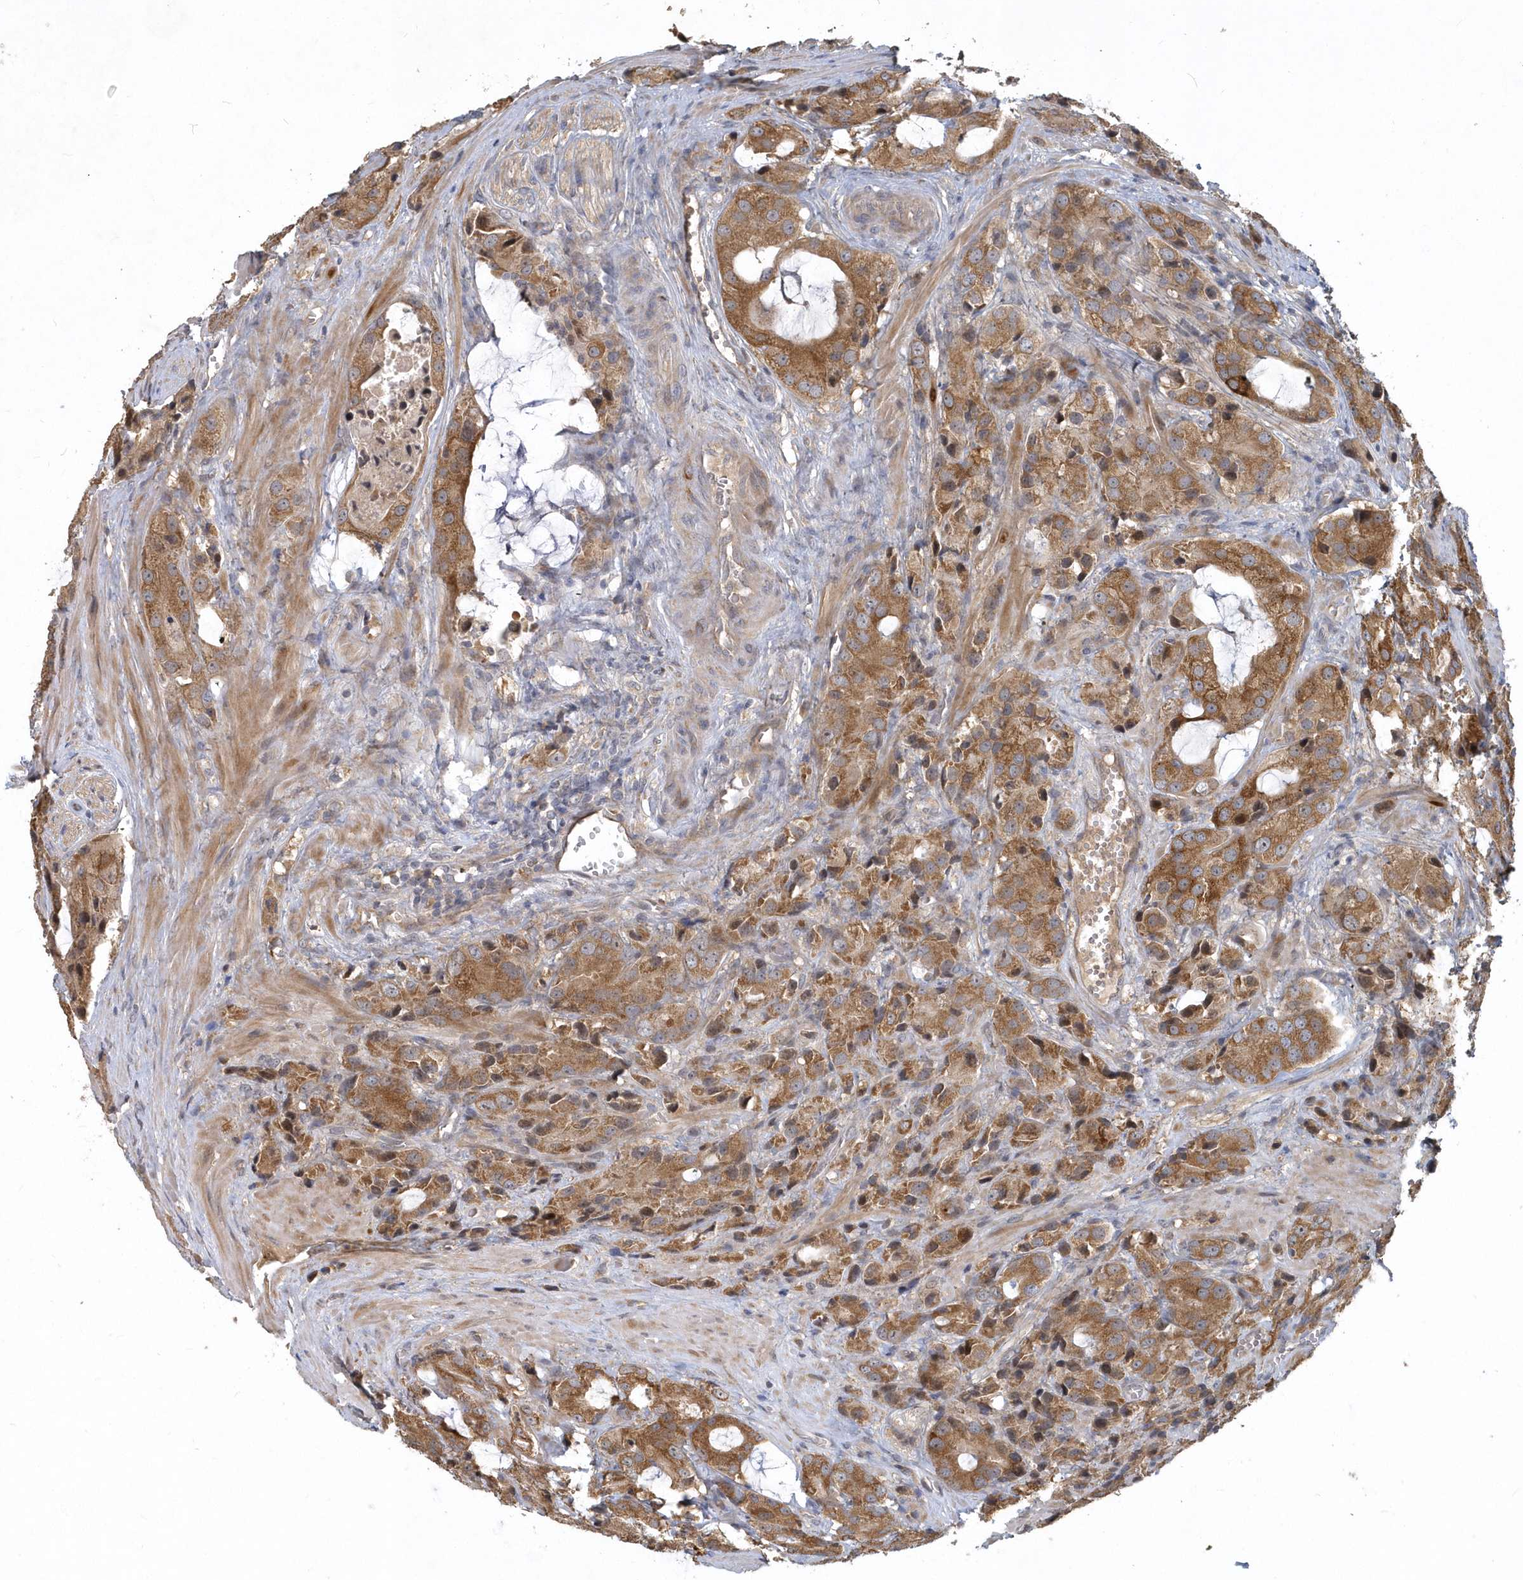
{"staining": {"intensity": "strong", "quantity": ">75%", "location": "cytoplasmic/membranous"}, "tissue": "prostate cancer", "cell_type": "Tumor cells", "image_type": "cancer", "snomed": [{"axis": "morphology", "description": "Adenocarcinoma, High grade"}, {"axis": "topography", "description": "Prostate"}], "caption": "Protein expression analysis of human prostate cancer reveals strong cytoplasmic/membranous positivity in approximately >75% of tumor cells.", "gene": "TRAIP", "patient": {"sex": "male", "age": 70}}